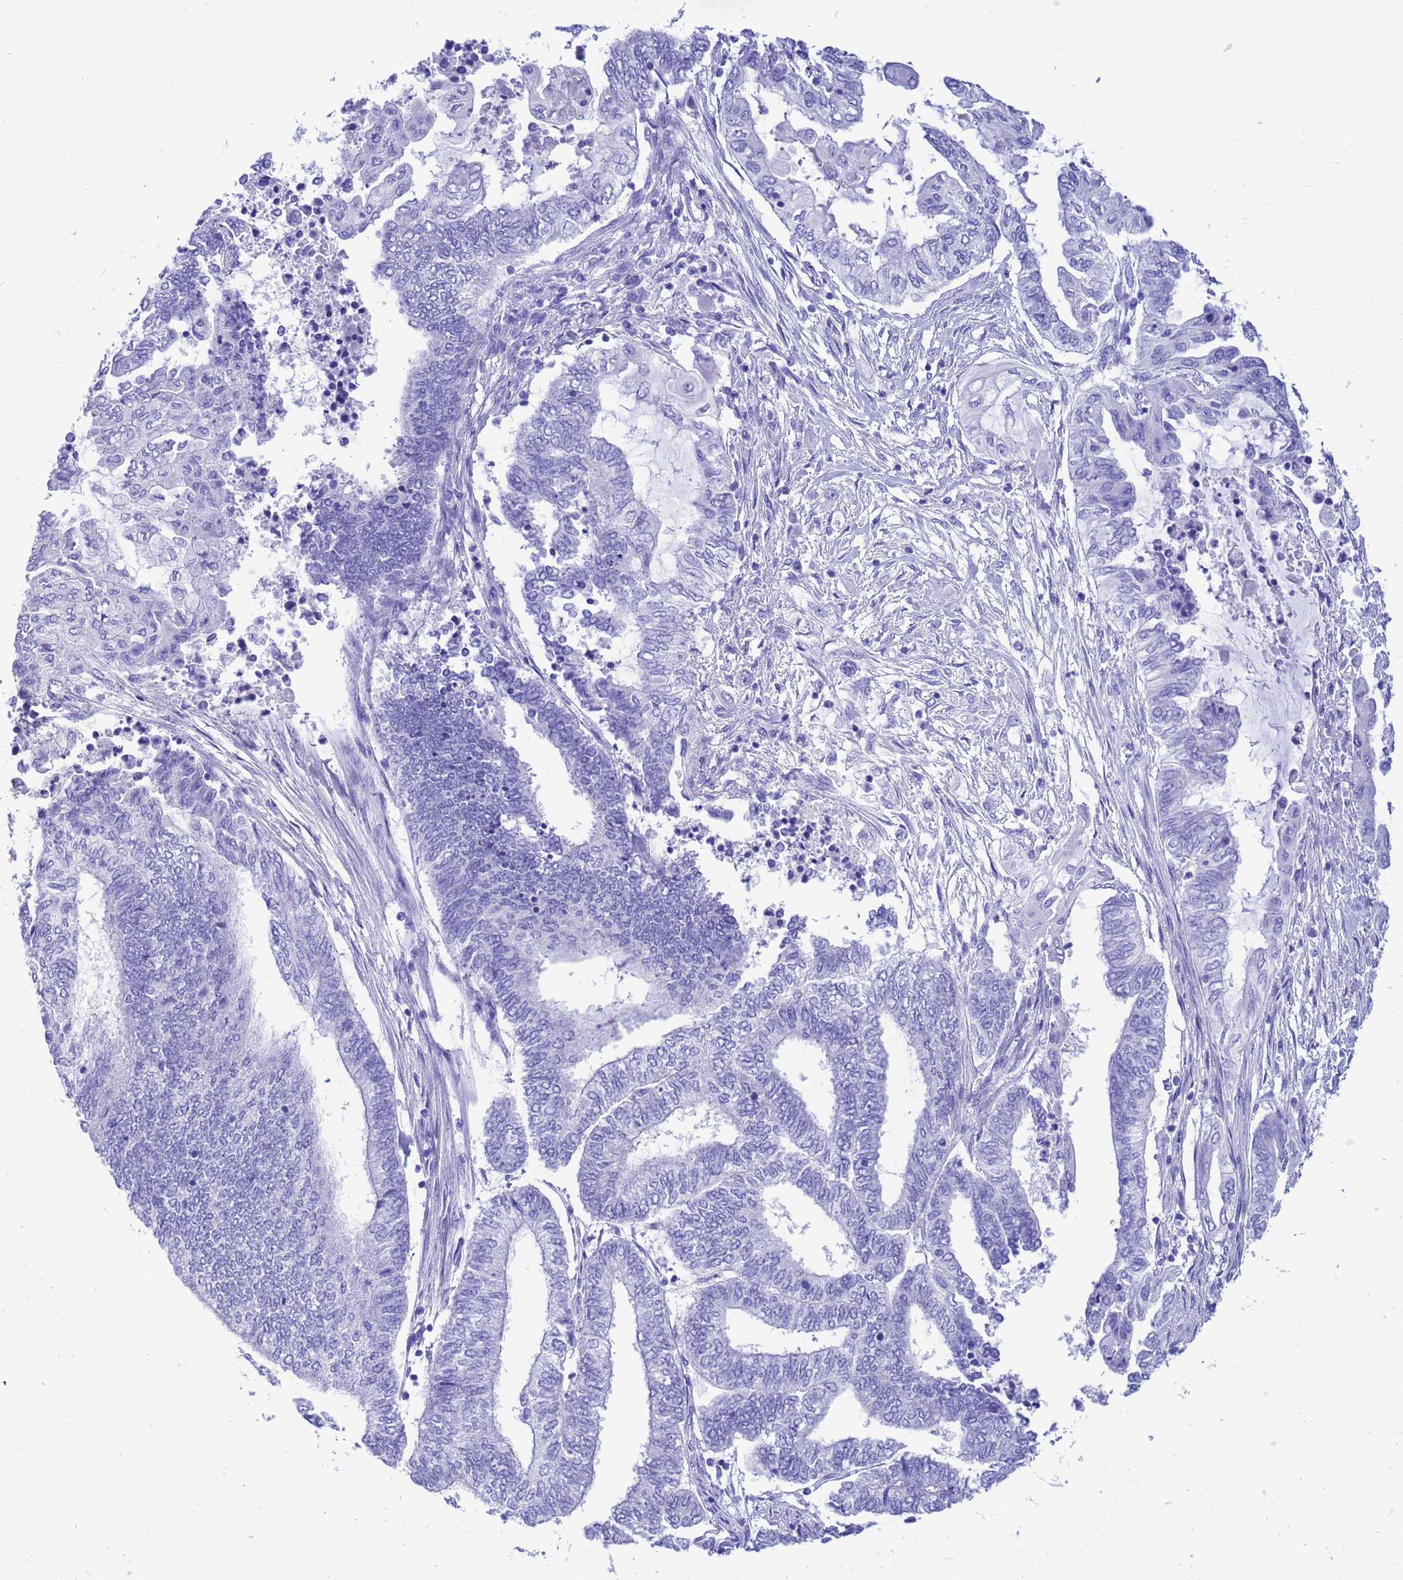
{"staining": {"intensity": "negative", "quantity": "none", "location": "none"}, "tissue": "endometrial cancer", "cell_type": "Tumor cells", "image_type": "cancer", "snomed": [{"axis": "morphology", "description": "Adenocarcinoma, NOS"}, {"axis": "topography", "description": "Uterus"}, {"axis": "topography", "description": "Endometrium"}], "caption": "There is no significant expression in tumor cells of endometrial adenocarcinoma.", "gene": "AKR1C2", "patient": {"sex": "female", "age": 70}}